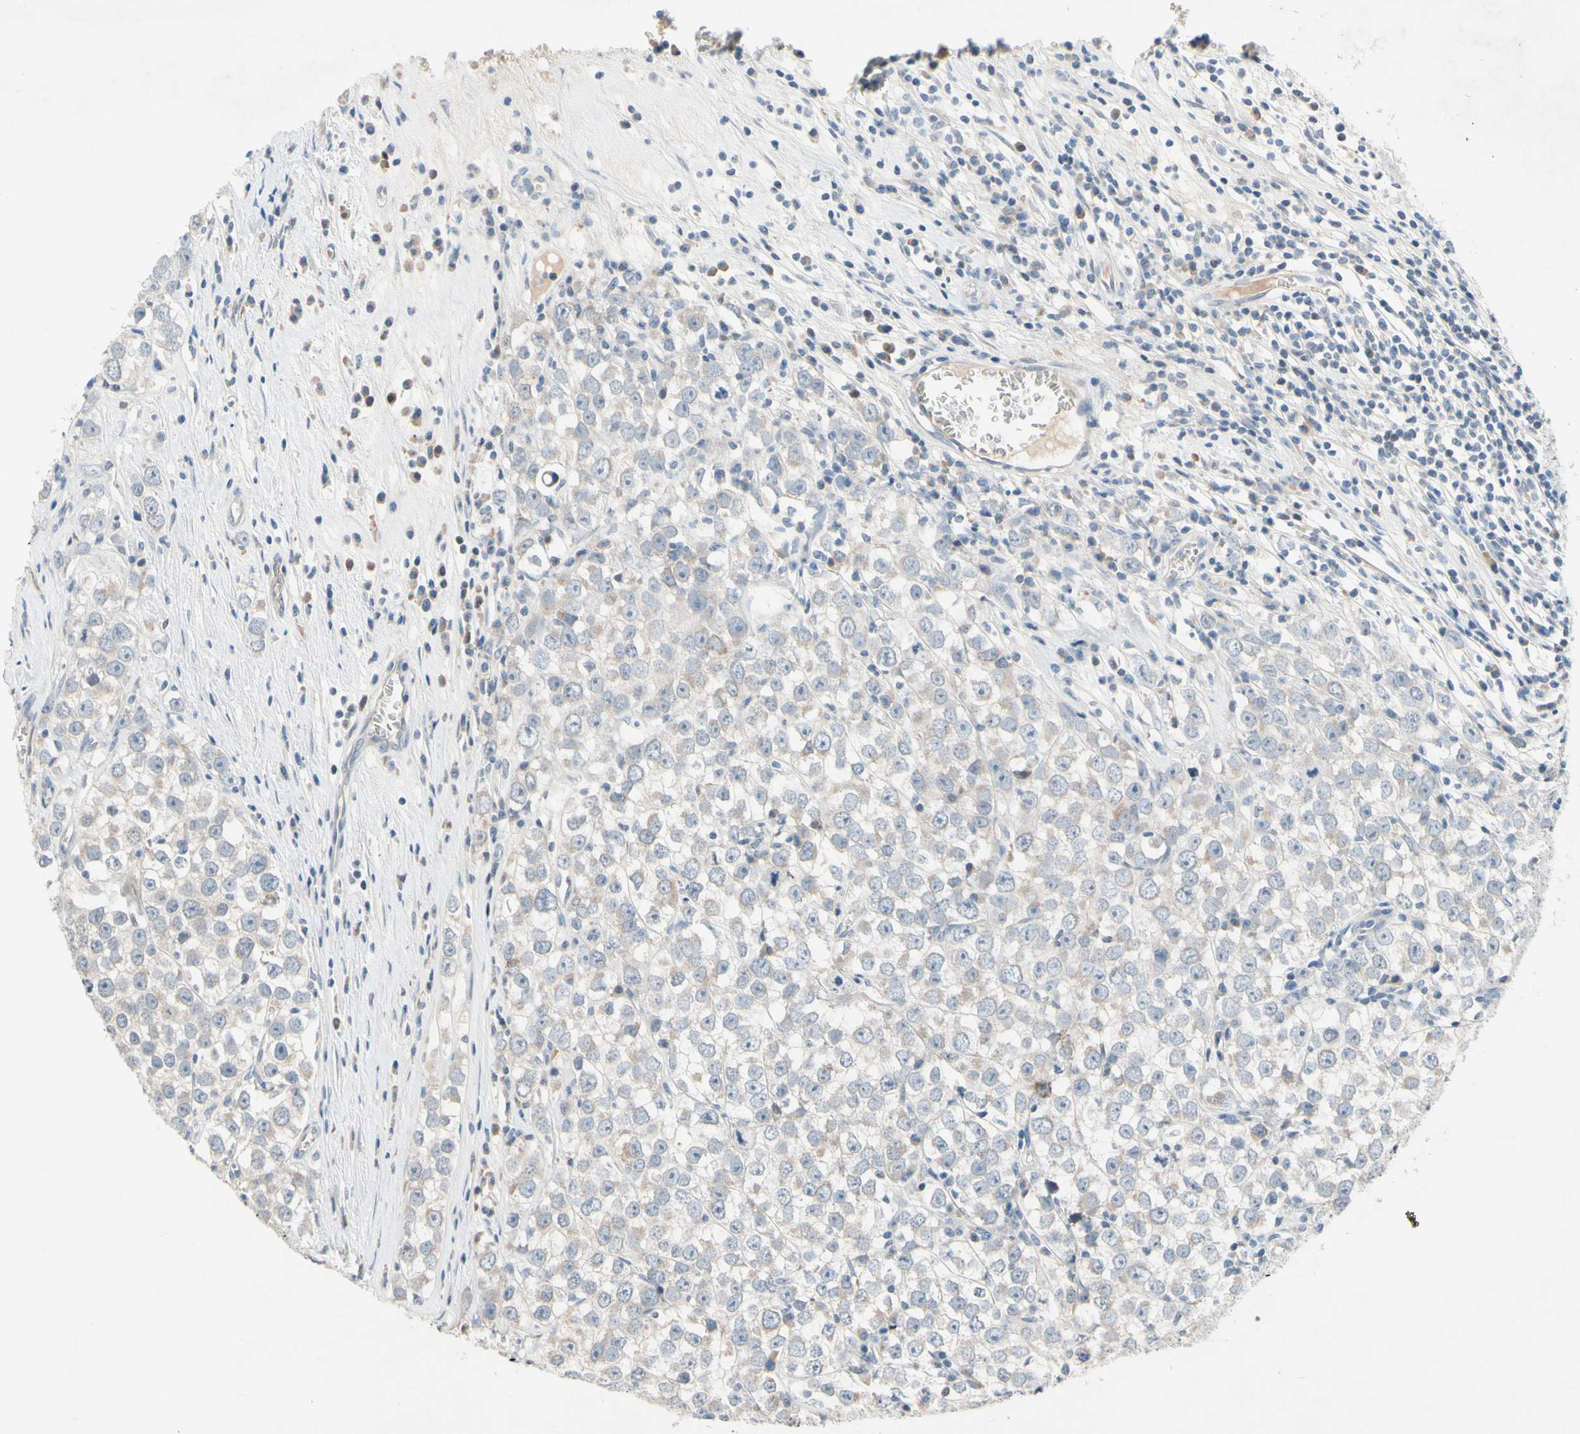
{"staining": {"intensity": "weak", "quantity": "25%-75%", "location": "cytoplasmic/membranous"}, "tissue": "testis cancer", "cell_type": "Tumor cells", "image_type": "cancer", "snomed": [{"axis": "morphology", "description": "Seminoma, NOS"}, {"axis": "morphology", "description": "Carcinoma, Embryonal, NOS"}, {"axis": "topography", "description": "Testis"}], "caption": "The photomicrograph exhibits staining of testis seminoma, revealing weak cytoplasmic/membranous protein positivity (brown color) within tumor cells.", "gene": "PIP5K1B", "patient": {"sex": "male", "age": 52}}